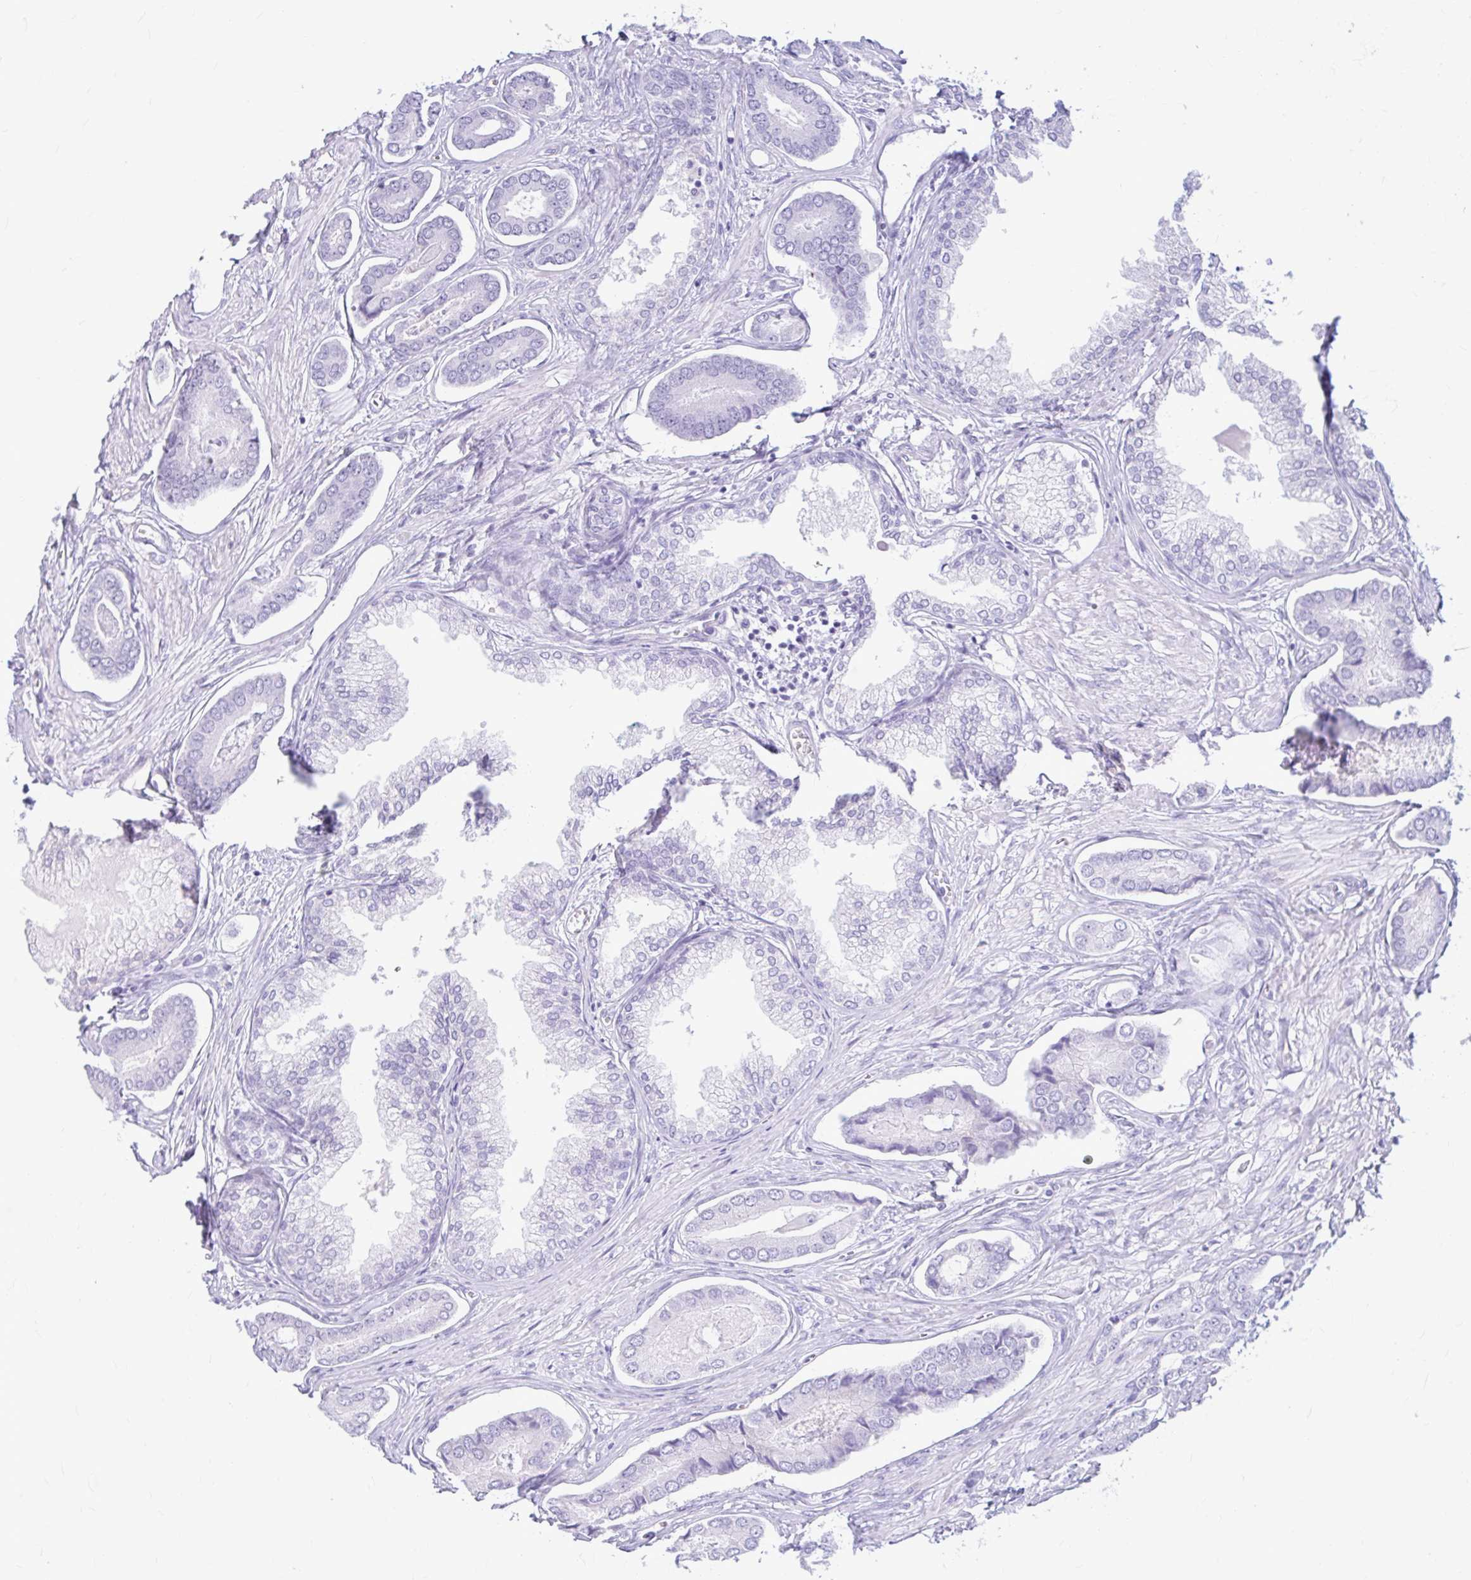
{"staining": {"intensity": "negative", "quantity": "none", "location": "none"}, "tissue": "prostate cancer", "cell_type": "Tumor cells", "image_type": "cancer", "snomed": [{"axis": "morphology", "description": "Adenocarcinoma, NOS"}, {"axis": "topography", "description": "Prostate and seminal vesicle, NOS"}], "caption": "This photomicrograph is of prostate cancer stained with IHC to label a protein in brown with the nuclei are counter-stained blue. There is no positivity in tumor cells. Brightfield microscopy of immunohistochemistry stained with DAB (brown) and hematoxylin (blue), captured at high magnification.", "gene": "KLHDC7A", "patient": {"sex": "male", "age": 76}}